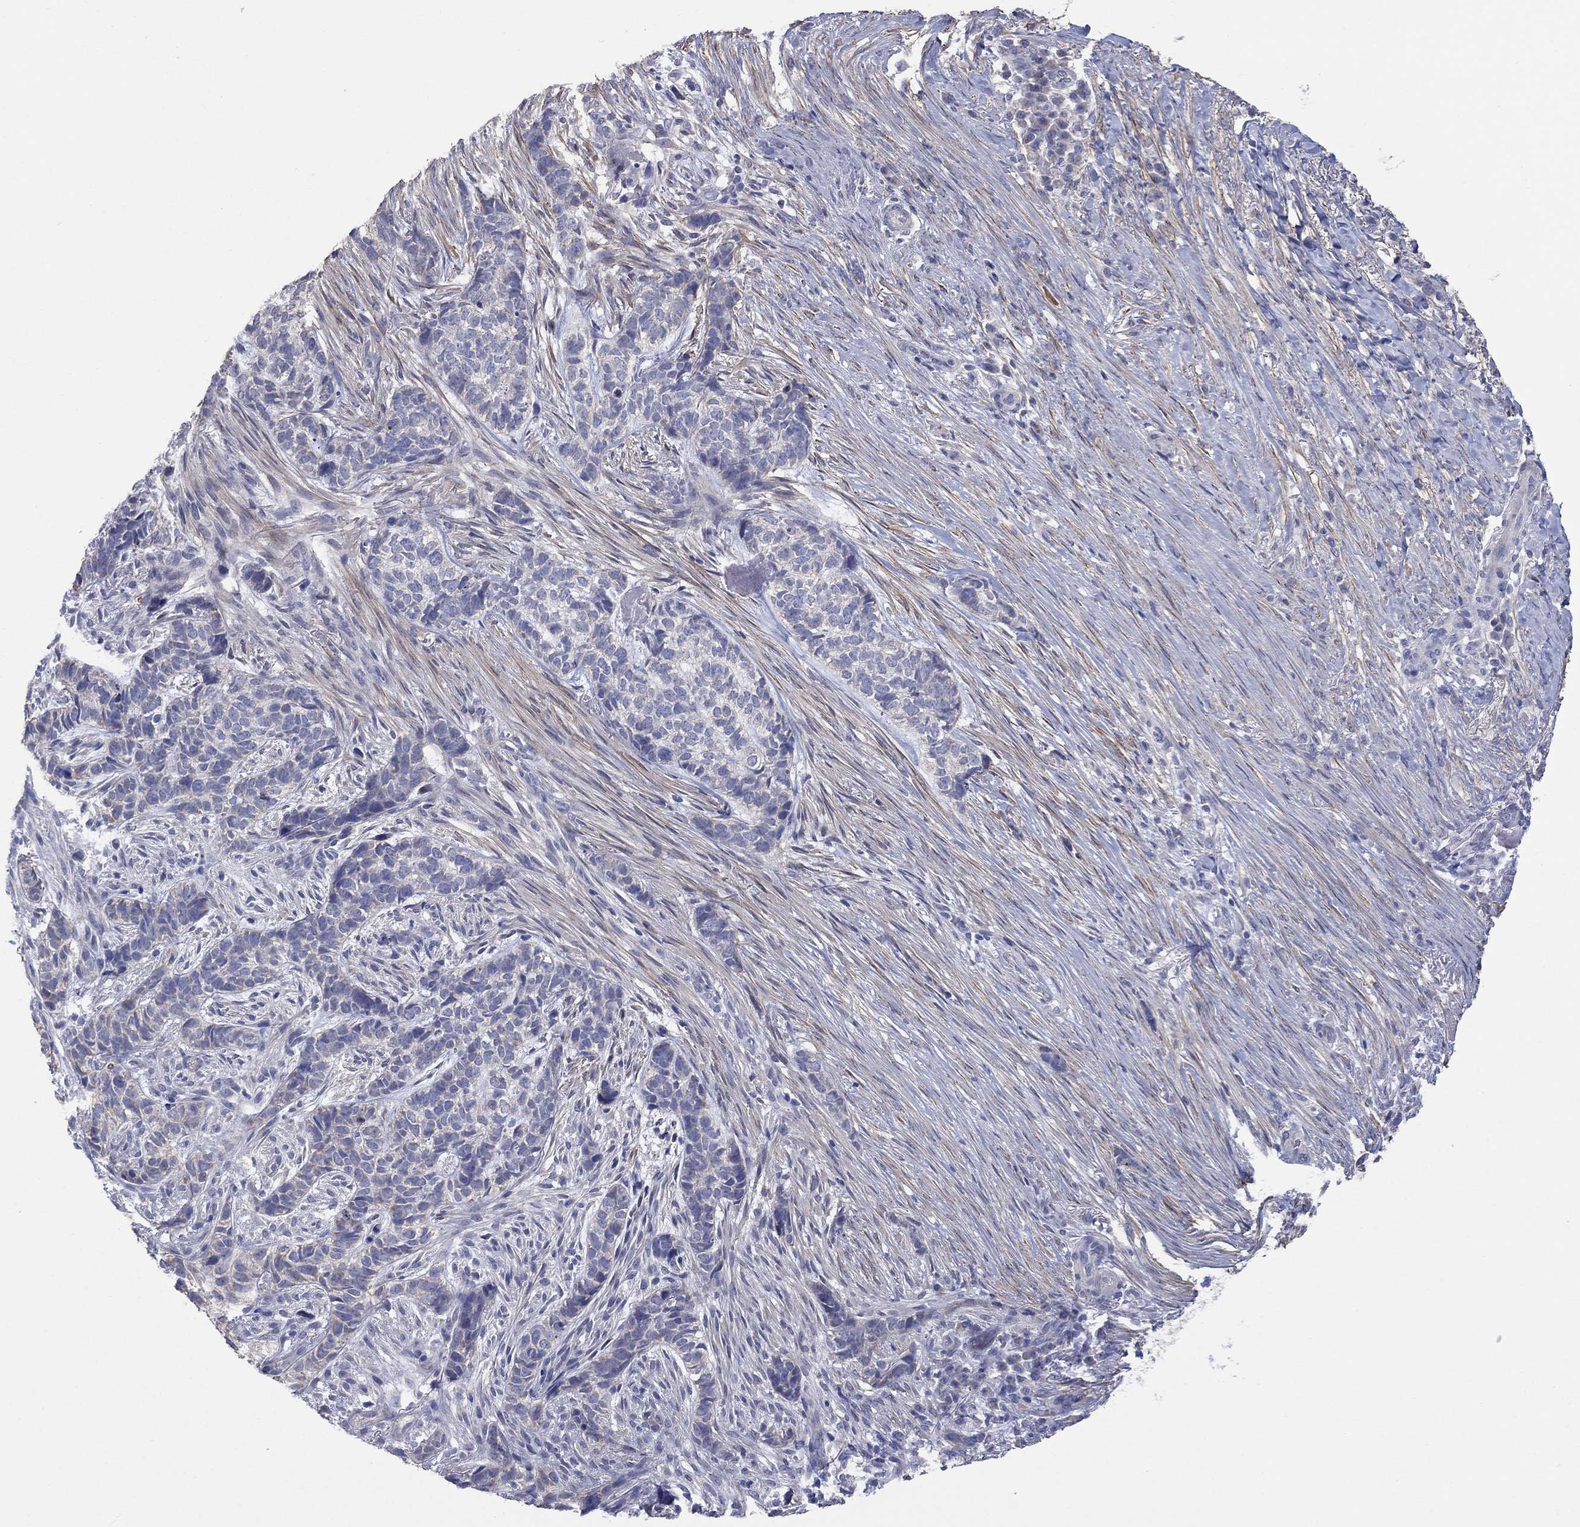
{"staining": {"intensity": "negative", "quantity": "none", "location": "none"}, "tissue": "skin cancer", "cell_type": "Tumor cells", "image_type": "cancer", "snomed": [{"axis": "morphology", "description": "Basal cell carcinoma"}, {"axis": "topography", "description": "Skin"}], "caption": "This is an IHC image of human skin cancer. There is no positivity in tumor cells.", "gene": "CLVS1", "patient": {"sex": "female", "age": 69}}